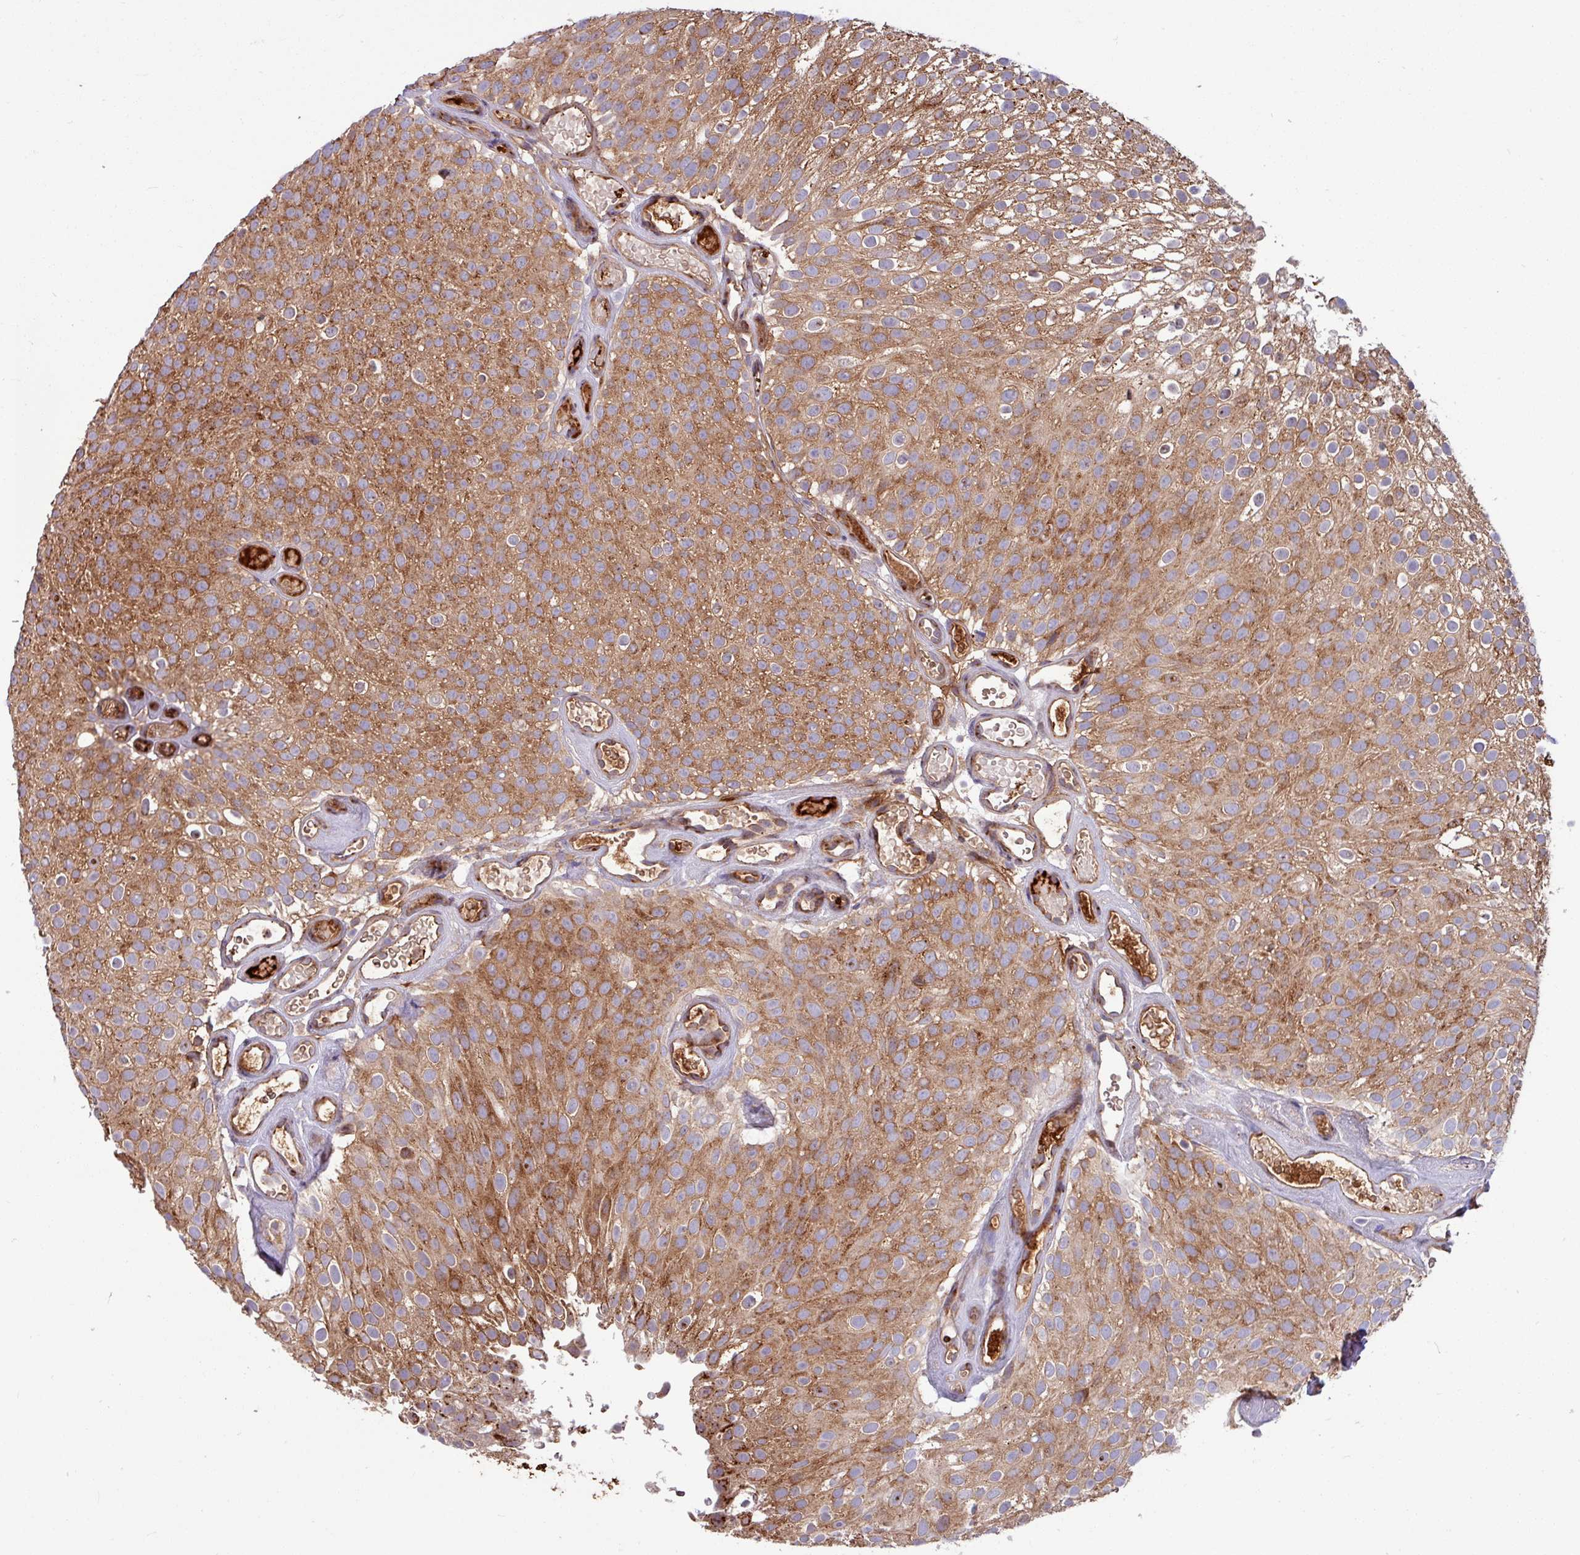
{"staining": {"intensity": "moderate", "quantity": ">75%", "location": "cytoplasmic/membranous"}, "tissue": "urothelial cancer", "cell_type": "Tumor cells", "image_type": "cancer", "snomed": [{"axis": "morphology", "description": "Urothelial carcinoma, Low grade"}, {"axis": "topography", "description": "Urinary bladder"}], "caption": "Protein expression analysis of human urothelial carcinoma (low-grade) reveals moderate cytoplasmic/membranous positivity in about >75% of tumor cells.", "gene": "LSM12", "patient": {"sex": "male", "age": 78}}